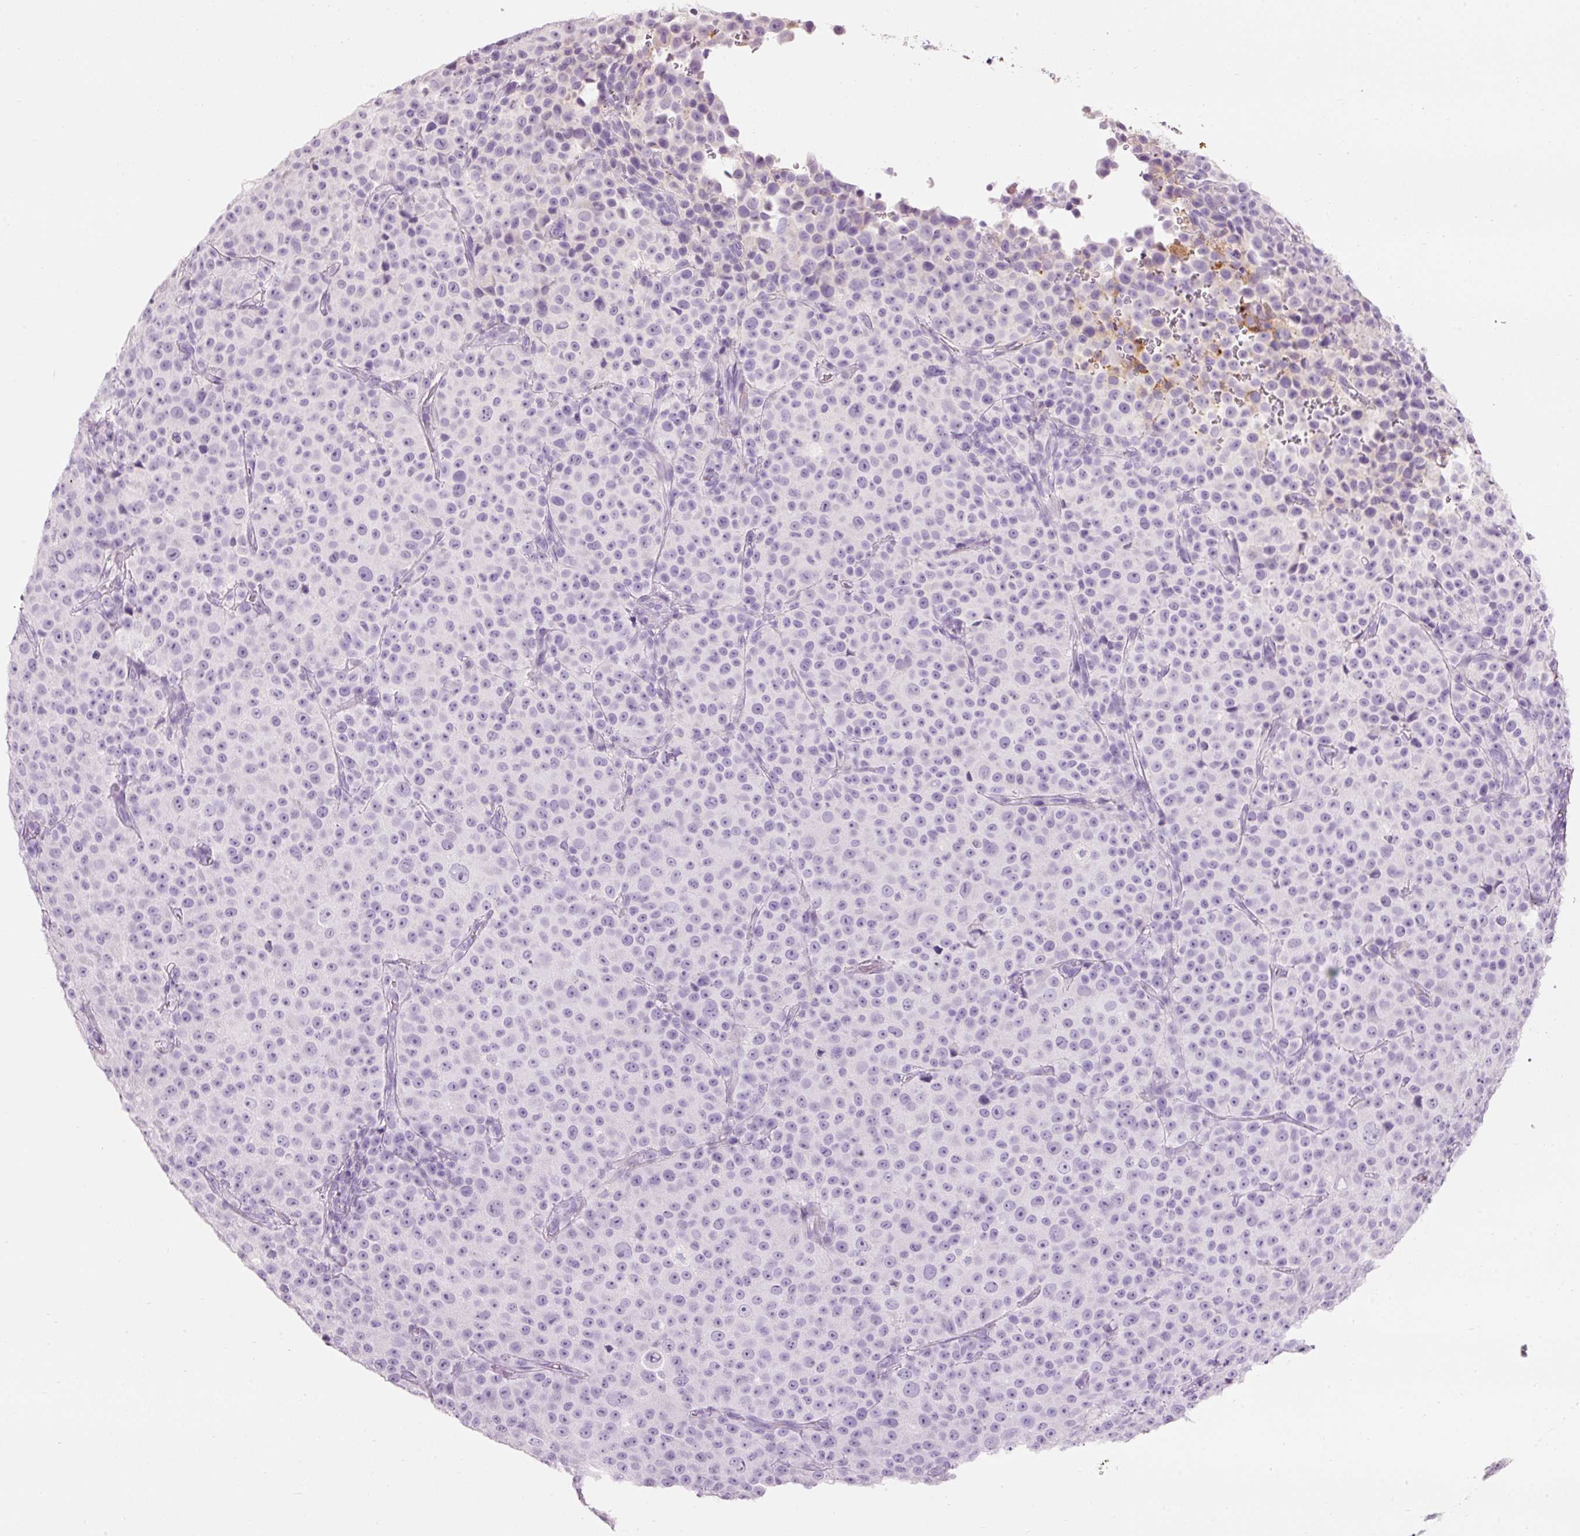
{"staining": {"intensity": "negative", "quantity": "none", "location": "none"}, "tissue": "melanoma", "cell_type": "Tumor cells", "image_type": "cancer", "snomed": [{"axis": "morphology", "description": "Malignant melanoma, Metastatic site"}, {"axis": "topography", "description": "Skin"}, {"axis": "topography", "description": "Lymph node"}], "caption": "Malignant melanoma (metastatic site) was stained to show a protein in brown. There is no significant staining in tumor cells.", "gene": "MFAP4", "patient": {"sex": "male", "age": 66}}